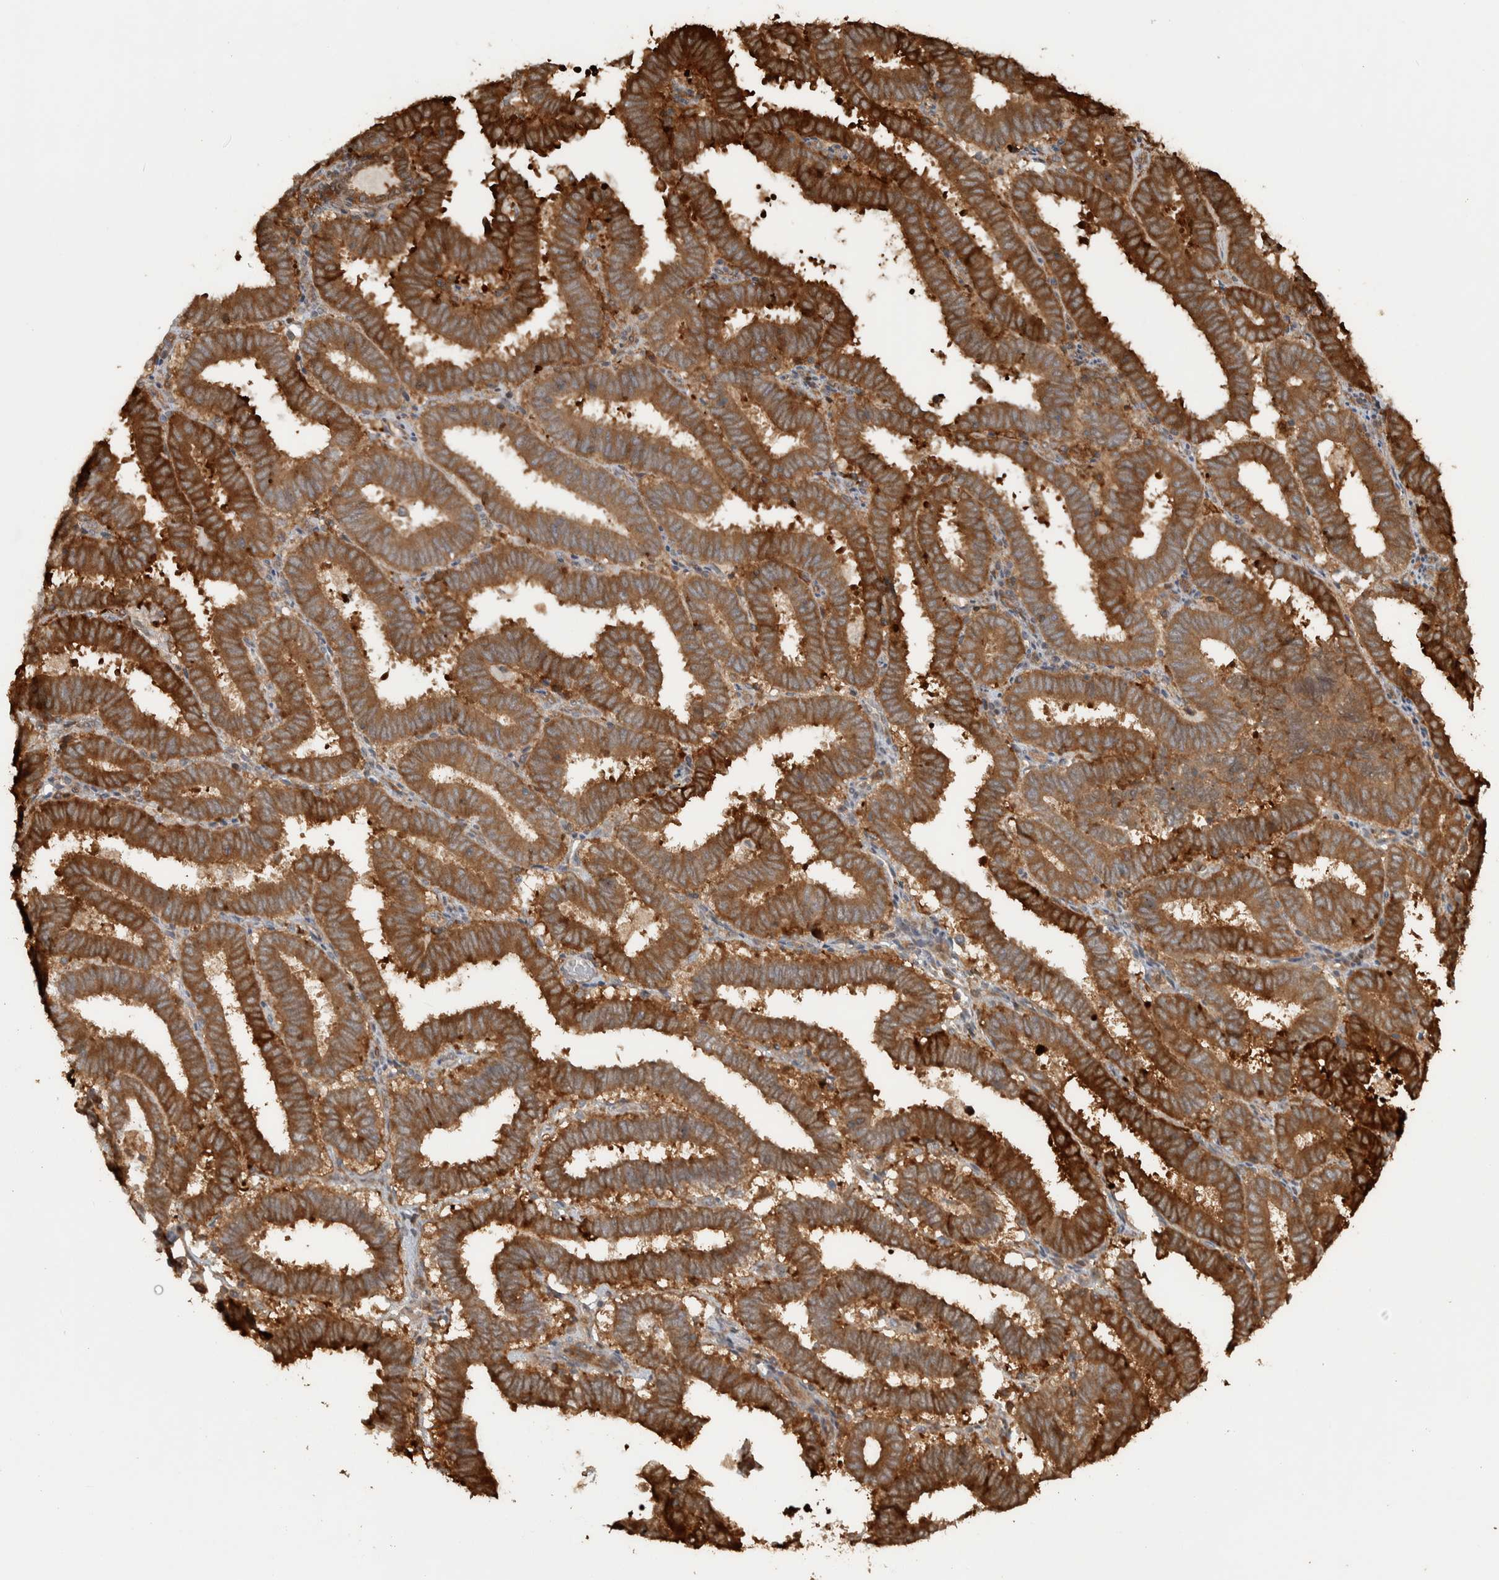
{"staining": {"intensity": "strong", "quantity": ">75%", "location": "cytoplasmic/membranous"}, "tissue": "endometrial cancer", "cell_type": "Tumor cells", "image_type": "cancer", "snomed": [{"axis": "morphology", "description": "Adenocarcinoma, NOS"}, {"axis": "topography", "description": "Uterus"}], "caption": "The histopathology image exhibits immunohistochemical staining of endometrial cancer. There is strong cytoplasmic/membranous staining is identified in about >75% of tumor cells.", "gene": "CNTROB", "patient": {"sex": "female", "age": 83}}